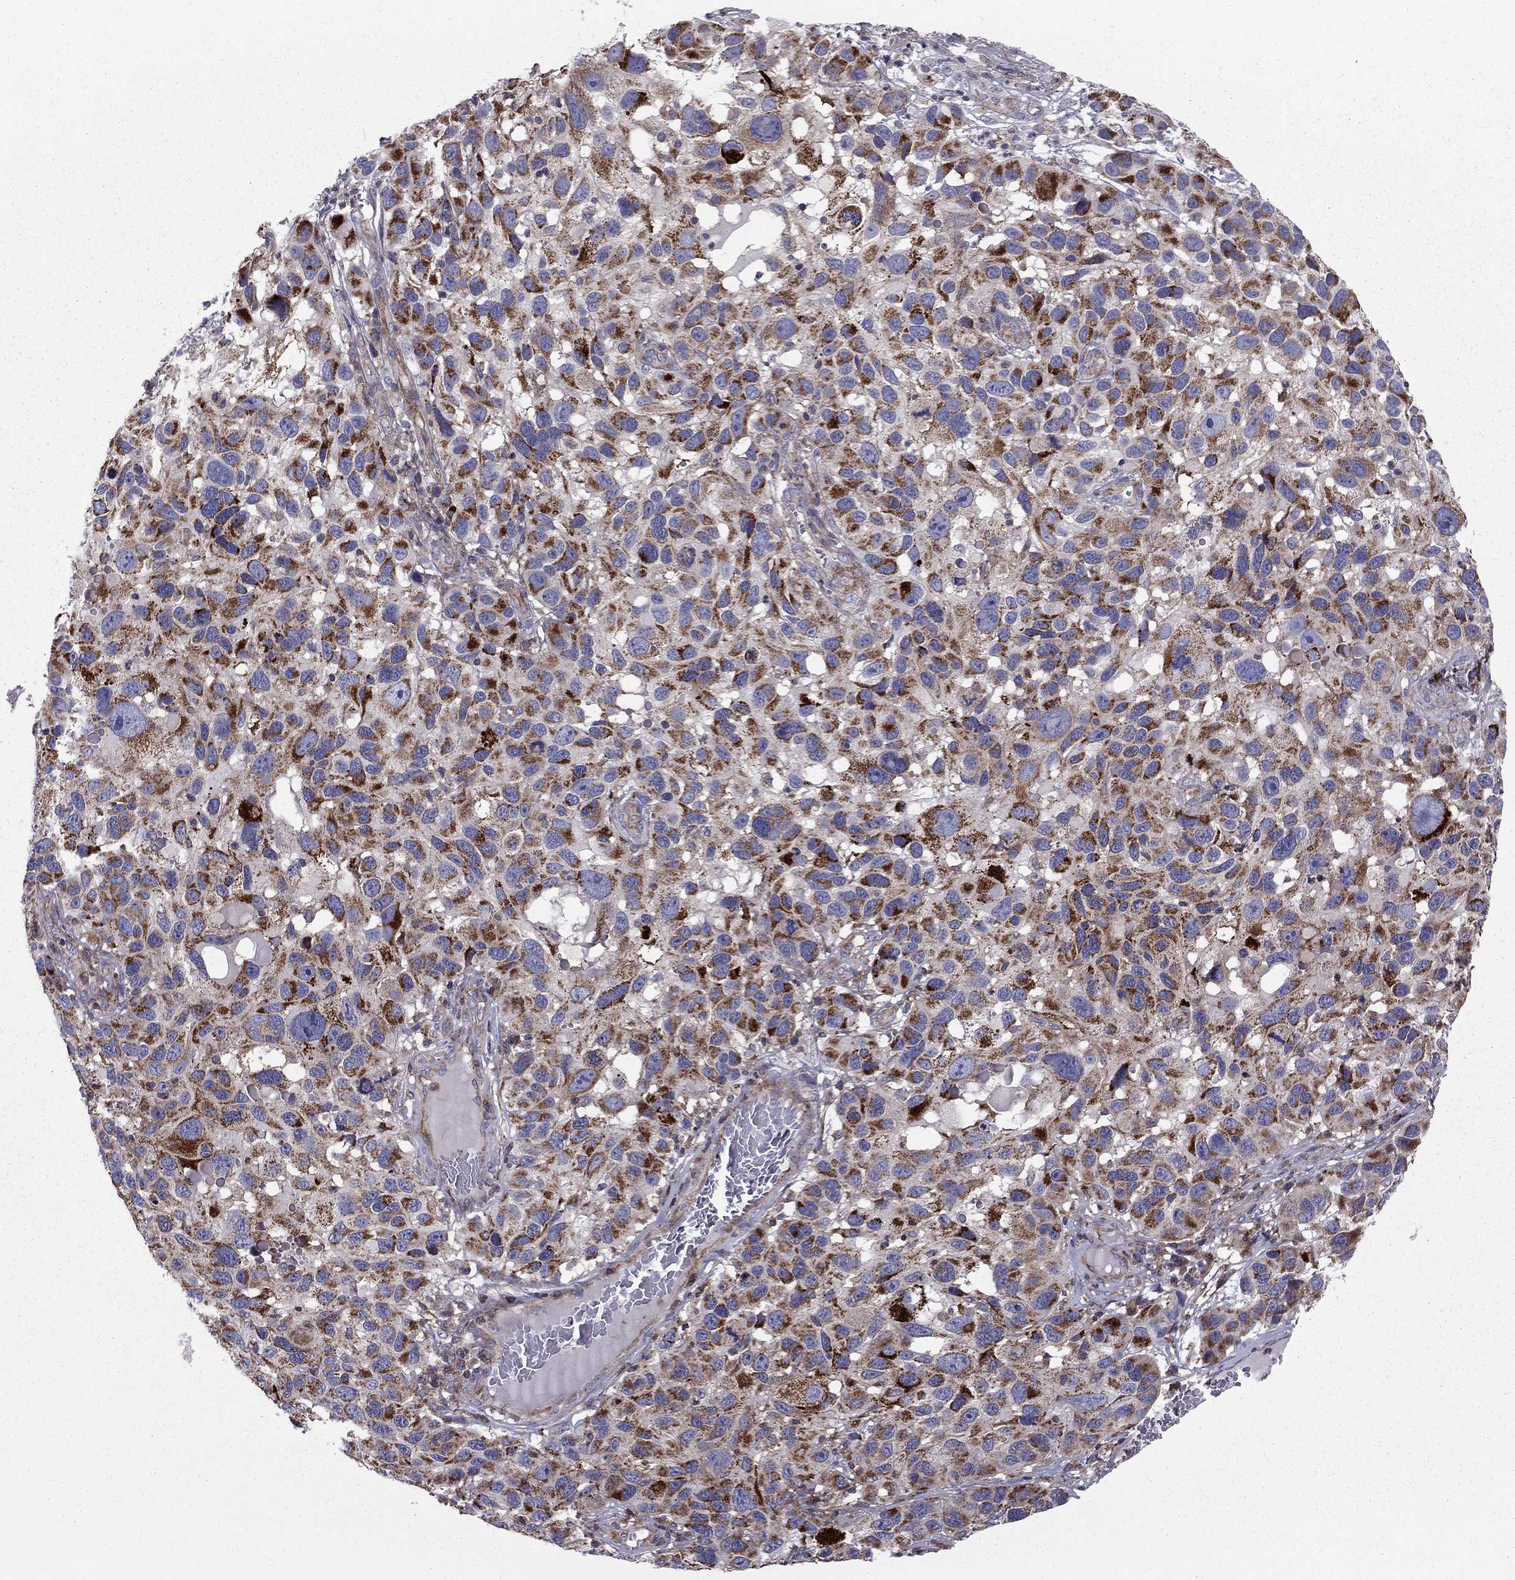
{"staining": {"intensity": "strong", "quantity": "25%-75%", "location": "cytoplasmic/membranous"}, "tissue": "melanoma", "cell_type": "Tumor cells", "image_type": "cancer", "snomed": [{"axis": "morphology", "description": "Malignant melanoma, NOS"}, {"axis": "topography", "description": "Skin"}], "caption": "Protein staining of melanoma tissue demonstrates strong cytoplasmic/membranous expression in about 25%-75% of tumor cells. (DAB (3,3'-diaminobenzidine) IHC with brightfield microscopy, high magnification).", "gene": "ALG6", "patient": {"sex": "male", "age": 53}}